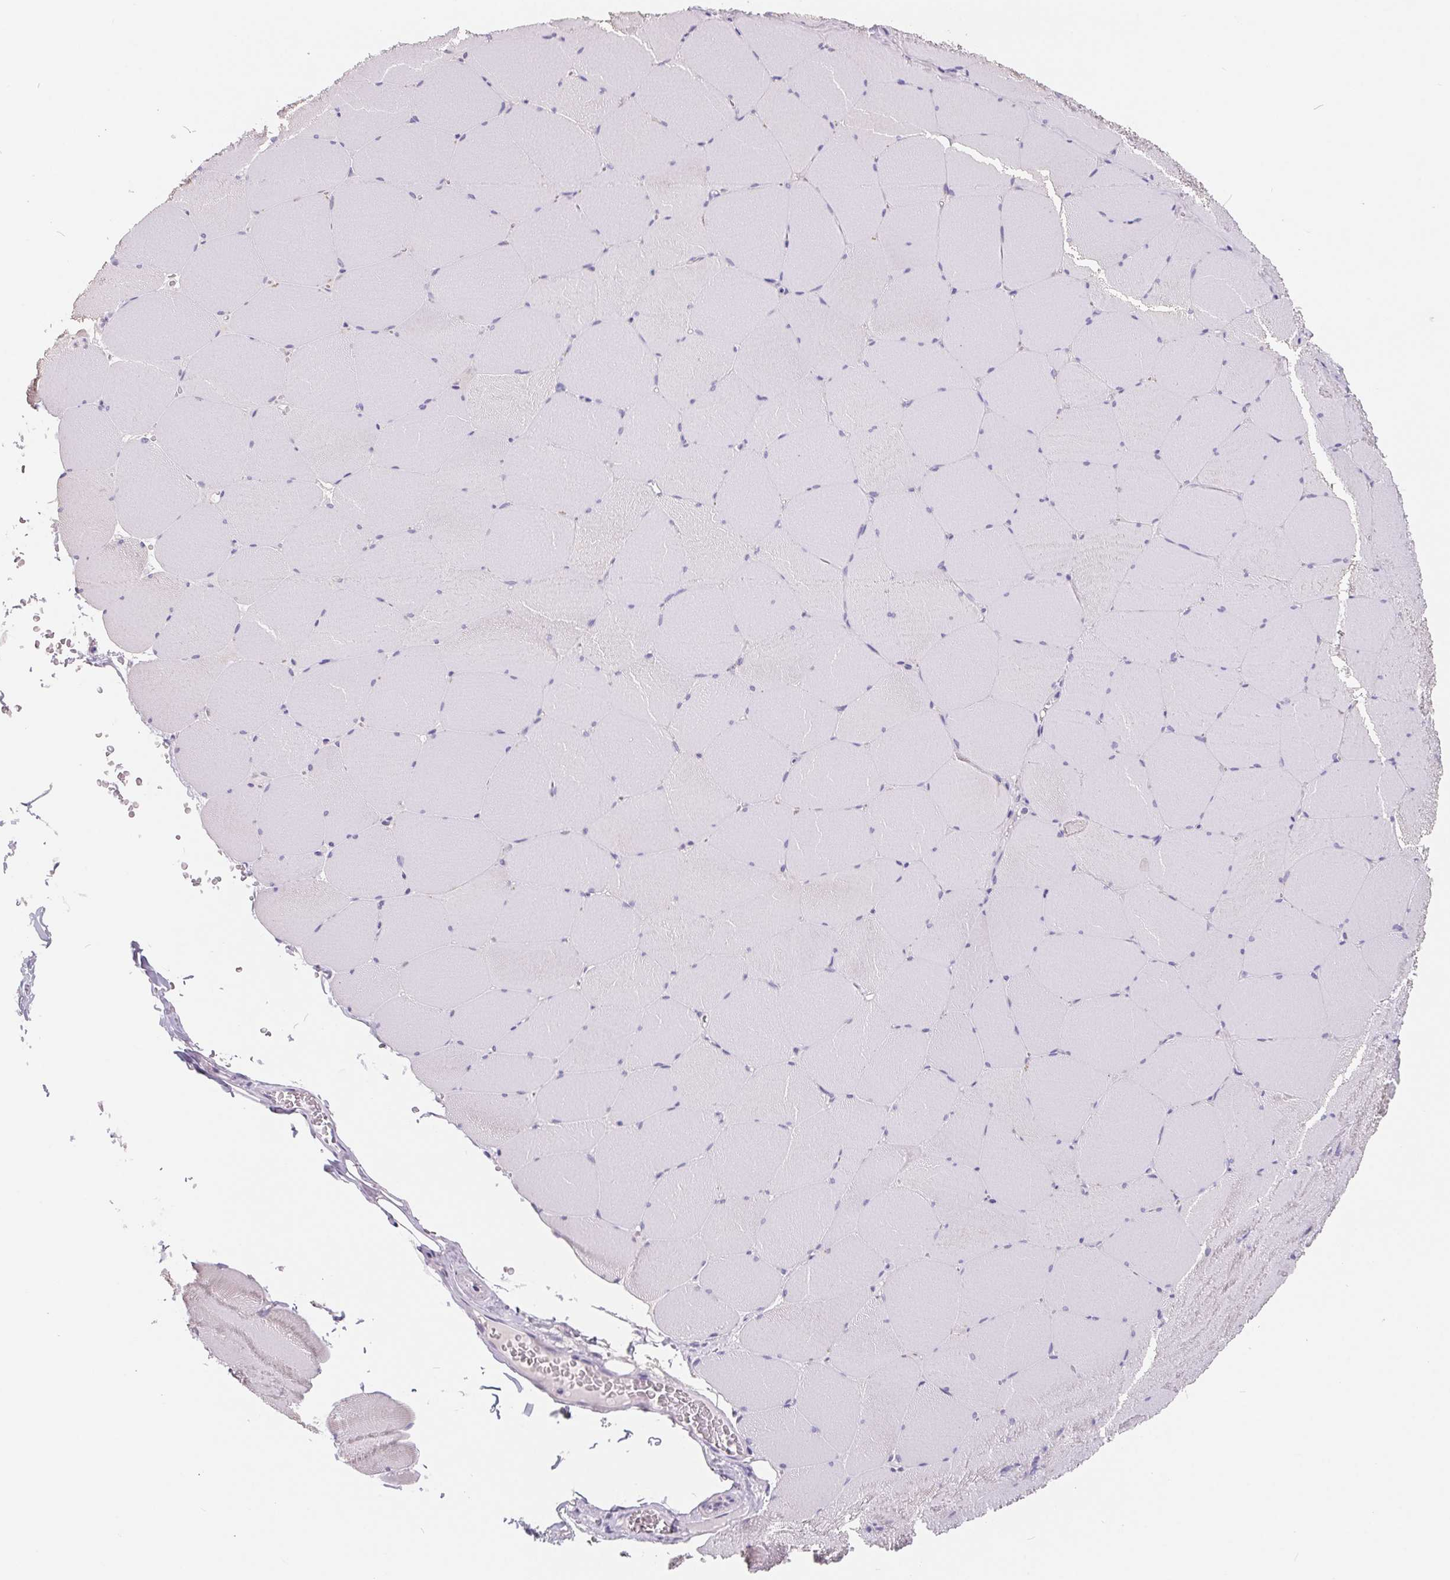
{"staining": {"intensity": "negative", "quantity": "none", "location": "none"}, "tissue": "skeletal muscle", "cell_type": "Myocytes", "image_type": "normal", "snomed": [{"axis": "morphology", "description": "Normal tissue, NOS"}, {"axis": "topography", "description": "Skeletal muscle"}, {"axis": "topography", "description": "Head-Neck"}], "caption": "IHC photomicrograph of normal human skeletal muscle stained for a protein (brown), which exhibits no positivity in myocytes. (Stains: DAB IHC with hematoxylin counter stain, Microscopy: brightfield microscopy at high magnification).", "gene": "FDX1", "patient": {"sex": "male", "age": 66}}